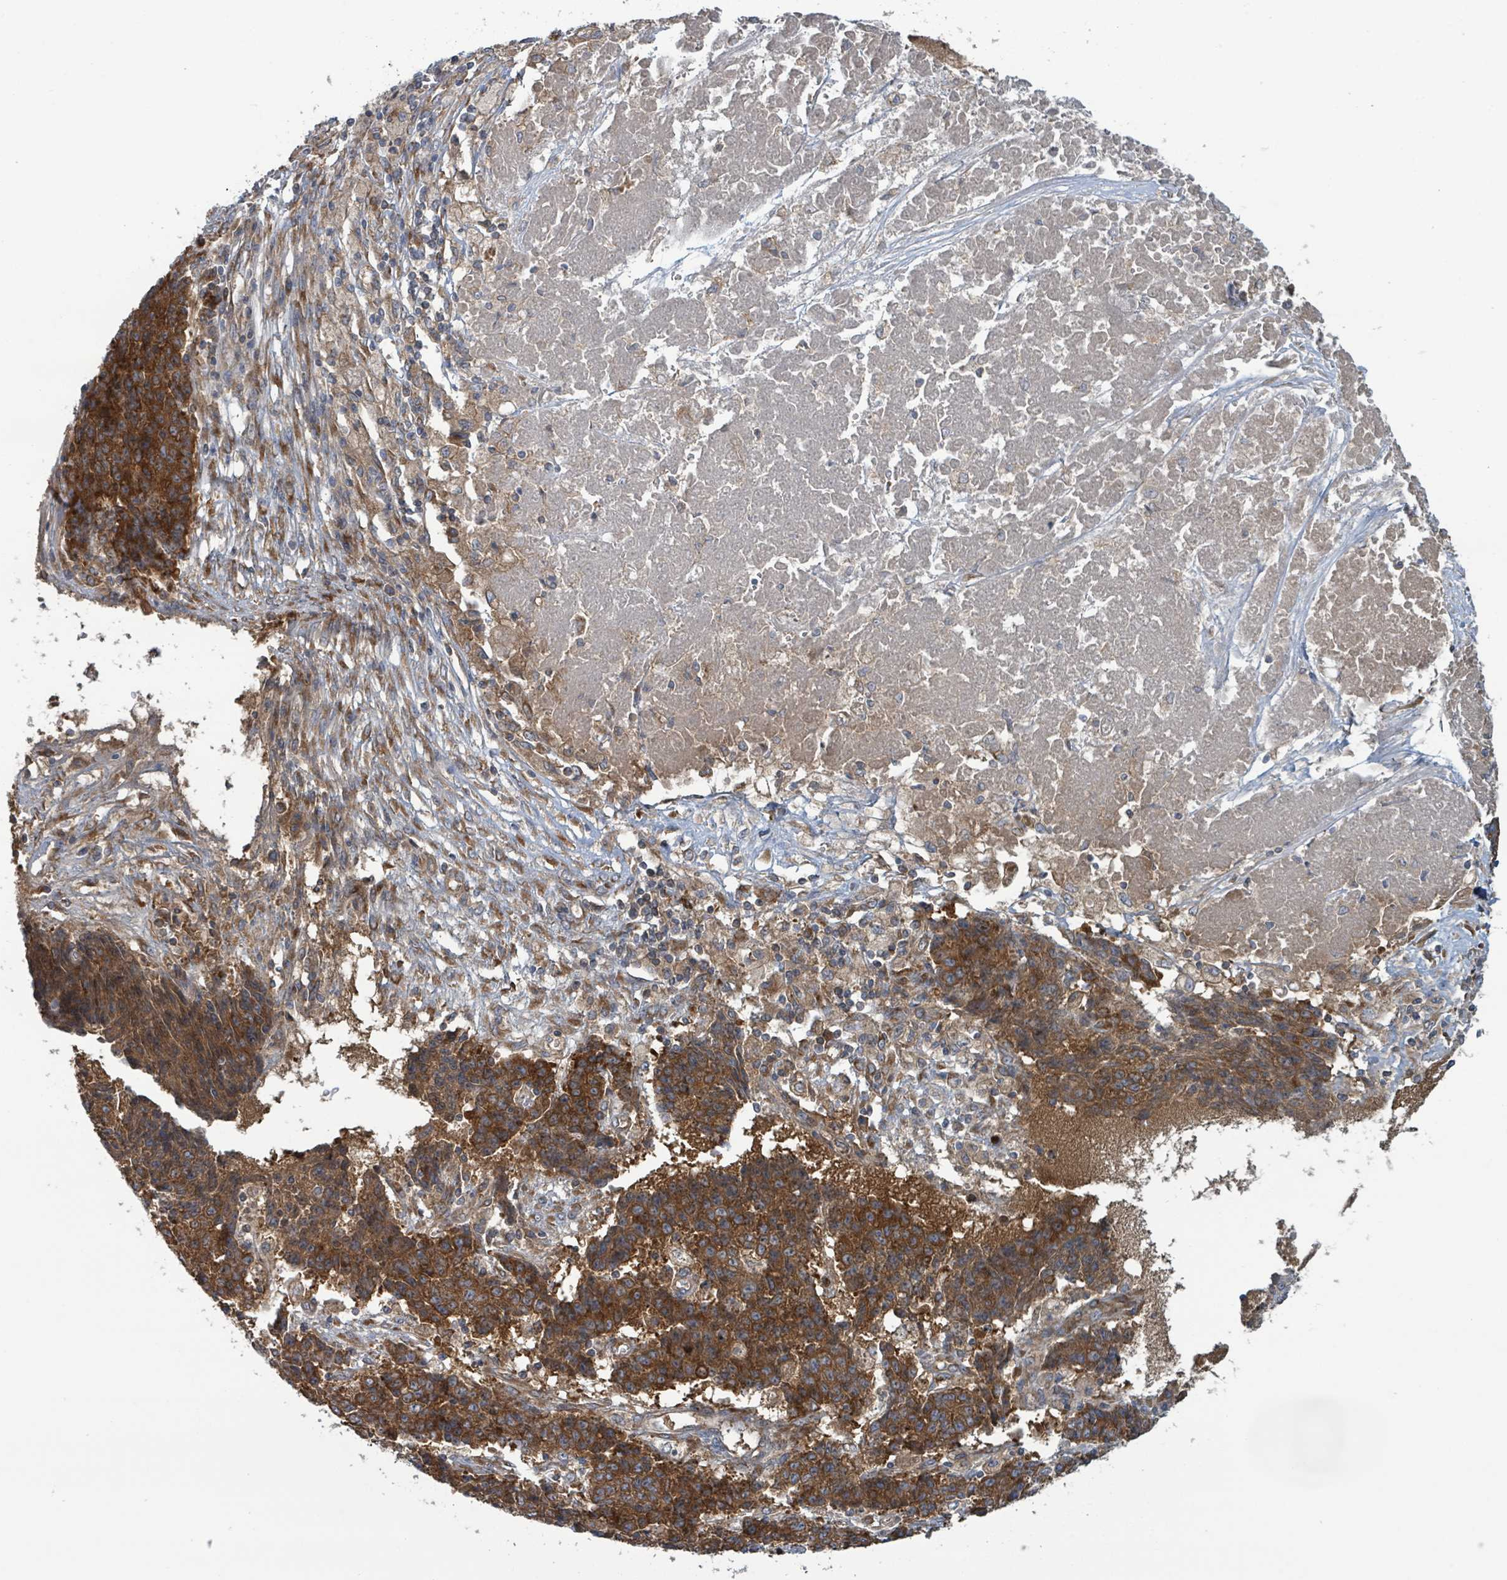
{"staining": {"intensity": "strong", "quantity": ">75%", "location": "cytoplasmic/membranous"}, "tissue": "ovarian cancer", "cell_type": "Tumor cells", "image_type": "cancer", "snomed": [{"axis": "morphology", "description": "Carcinoma, endometroid"}, {"axis": "topography", "description": "Ovary"}], "caption": "Tumor cells show high levels of strong cytoplasmic/membranous expression in about >75% of cells in human endometroid carcinoma (ovarian).", "gene": "OR51E1", "patient": {"sex": "female", "age": 42}}